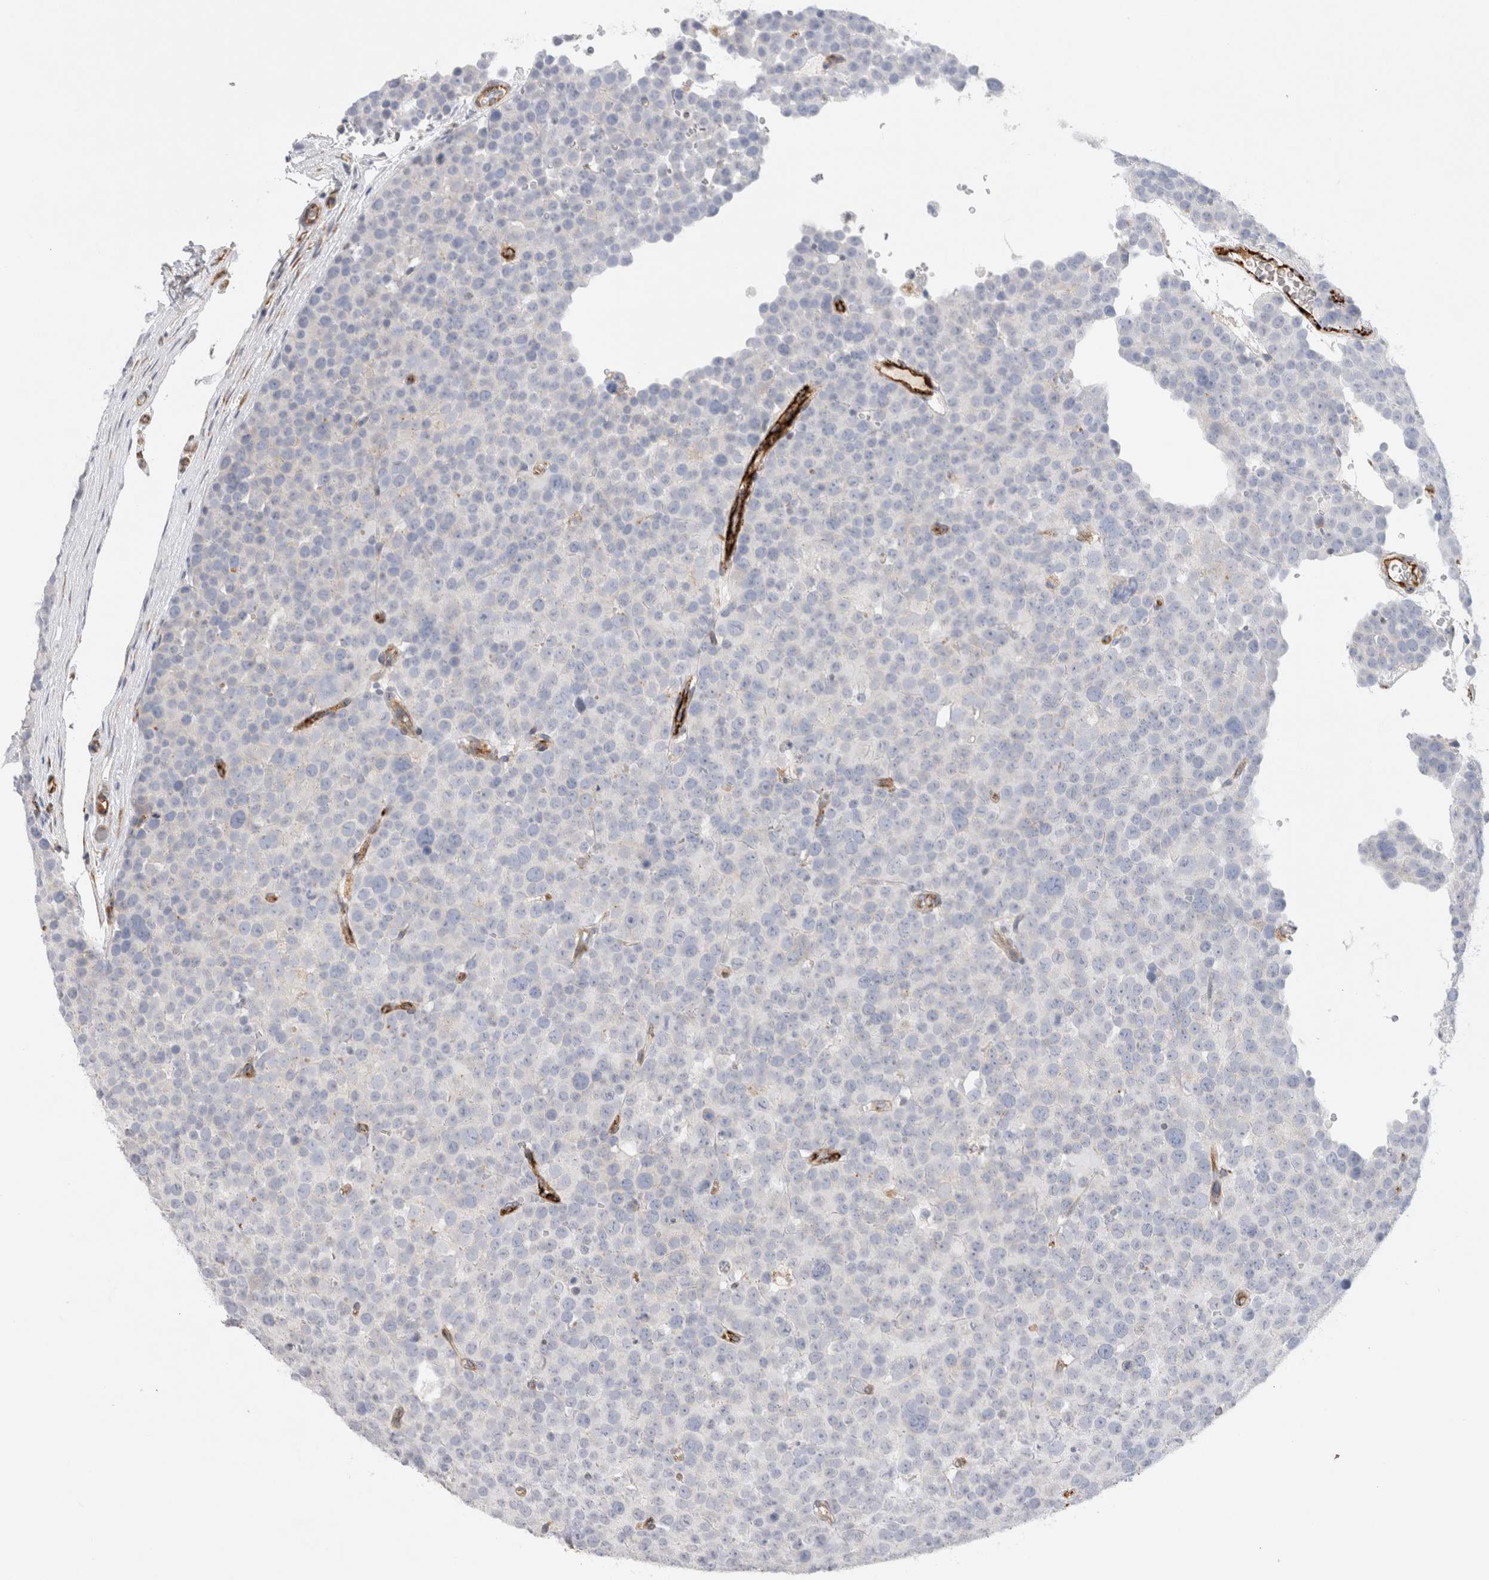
{"staining": {"intensity": "negative", "quantity": "none", "location": "none"}, "tissue": "testis cancer", "cell_type": "Tumor cells", "image_type": "cancer", "snomed": [{"axis": "morphology", "description": "Seminoma, NOS"}, {"axis": "topography", "description": "Testis"}], "caption": "A photomicrograph of testis seminoma stained for a protein displays no brown staining in tumor cells. (Brightfield microscopy of DAB (3,3'-diaminobenzidine) IHC at high magnification).", "gene": "CNPY4", "patient": {"sex": "male", "age": 71}}